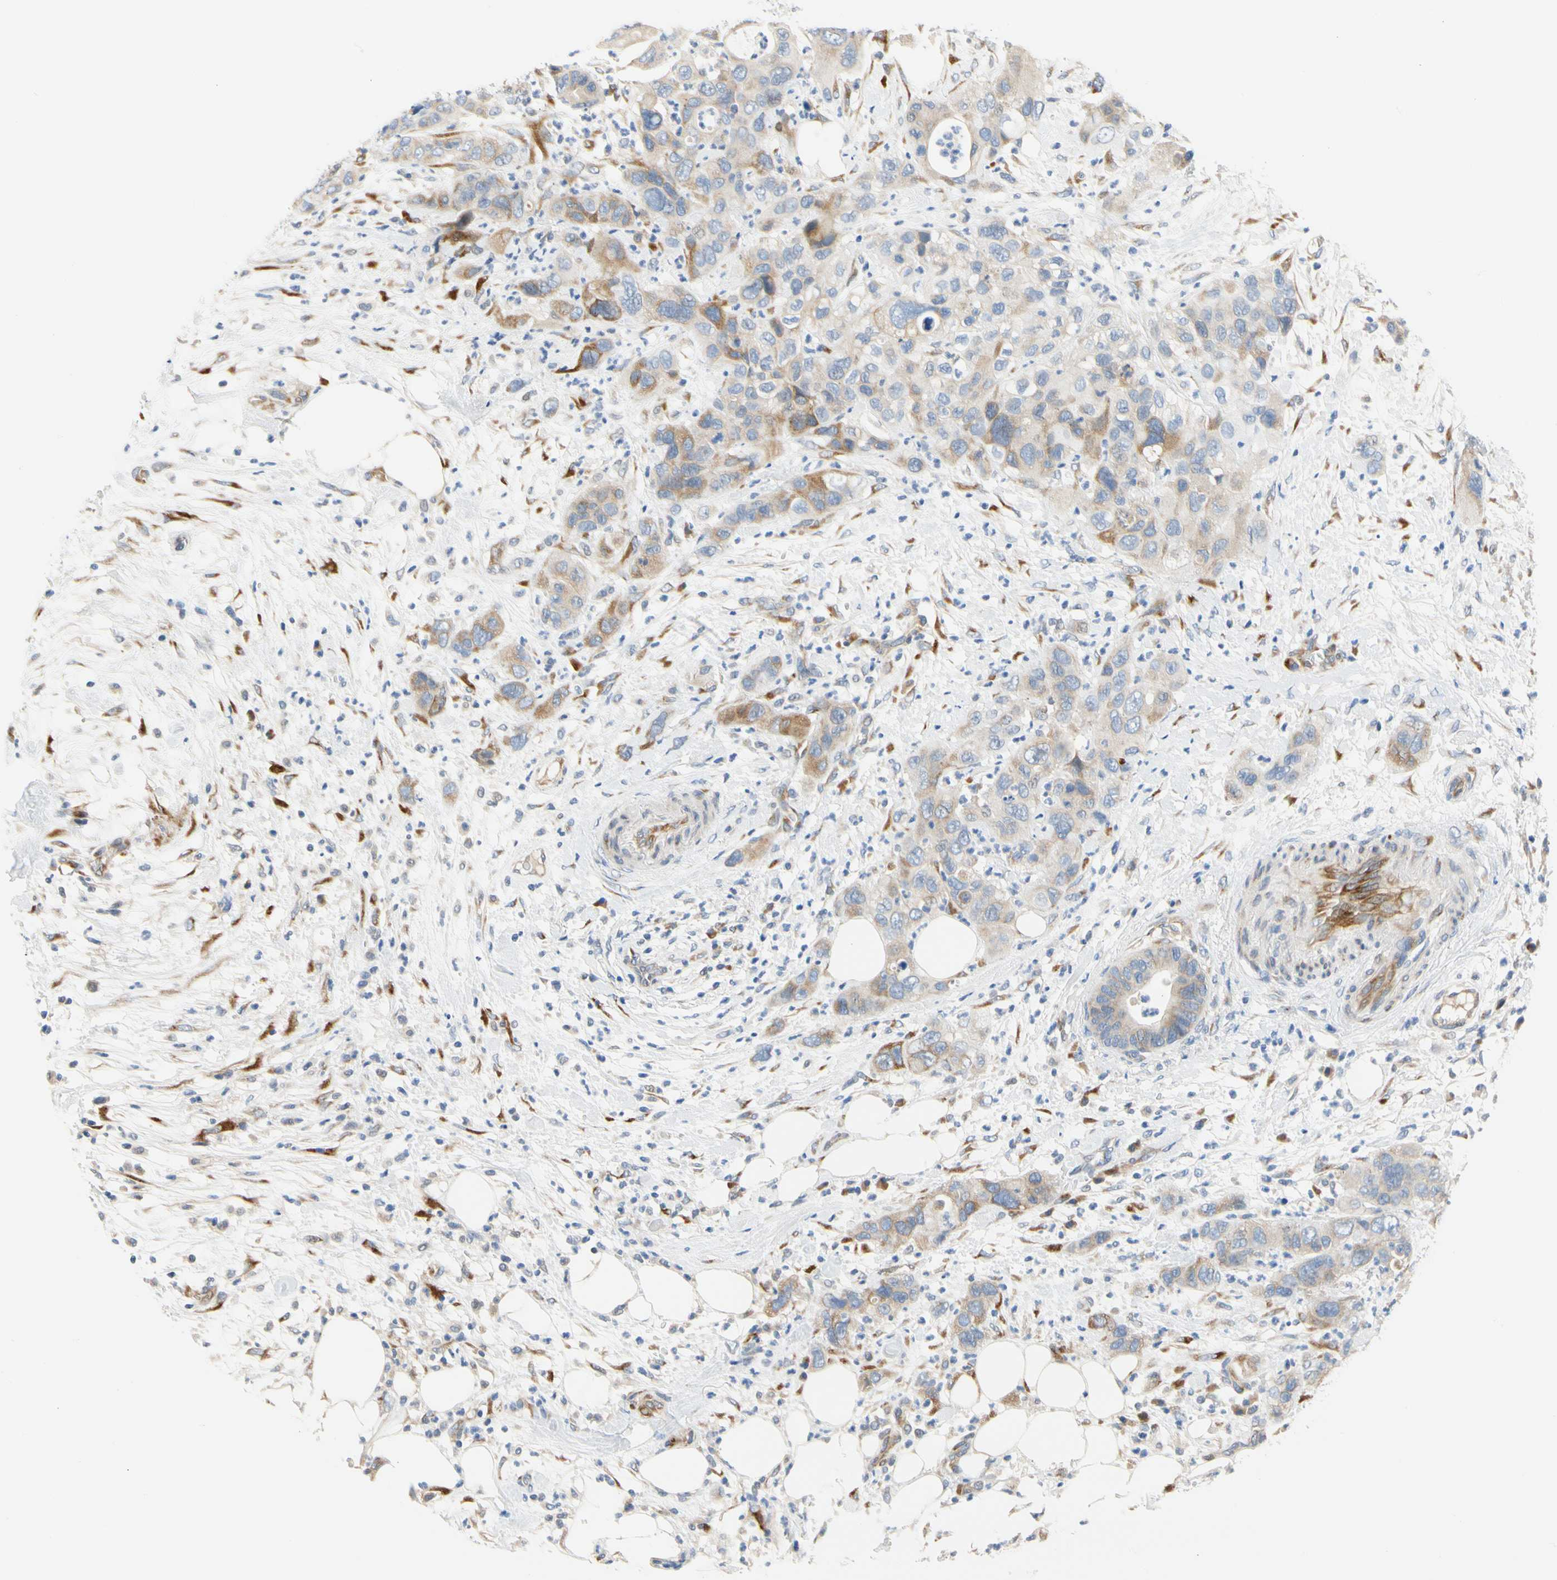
{"staining": {"intensity": "weak", "quantity": "25%-75%", "location": "cytoplasmic/membranous"}, "tissue": "pancreatic cancer", "cell_type": "Tumor cells", "image_type": "cancer", "snomed": [{"axis": "morphology", "description": "Adenocarcinoma, NOS"}, {"axis": "topography", "description": "Pancreas"}], "caption": "Adenocarcinoma (pancreatic) stained with DAB (3,3'-diaminobenzidine) IHC exhibits low levels of weak cytoplasmic/membranous positivity in approximately 25%-75% of tumor cells.", "gene": "ZNF236", "patient": {"sex": "female", "age": 71}}